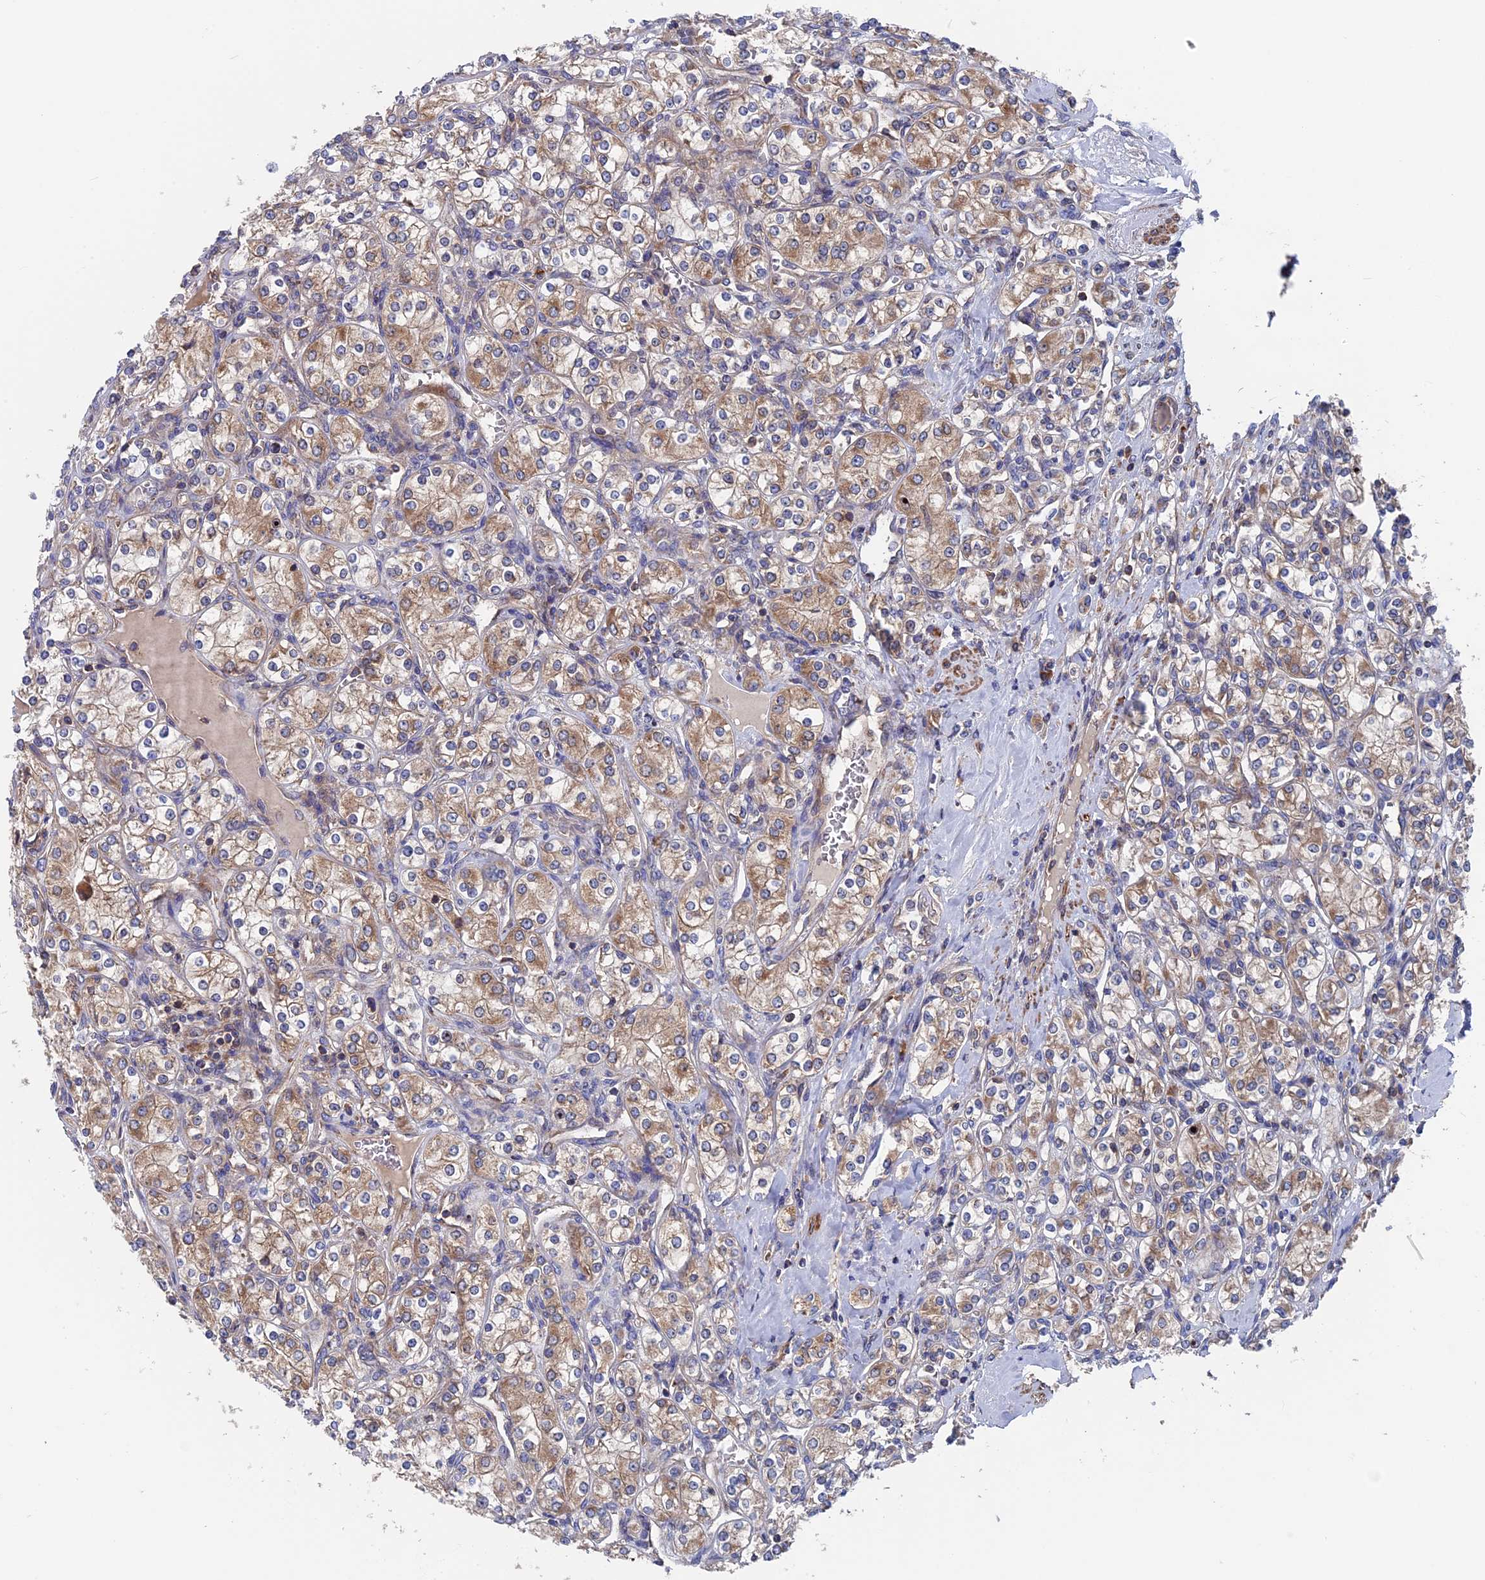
{"staining": {"intensity": "moderate", "quantity": ">75%", "location": "cytoplasmic/membranous"}, "tissue": "renal cancer", "cell_type": "Tumor cells", "image_type": "cancer", "snomed": [{"axis": "morphology", "description": "Adenocarcinoma, NOS"}, {"axis": "topography", "description": "Kidney"}], "caption": "Immunohistochemistry (IHC) photomicrograph of neoplastic tissue: human renal cancer stained using immunohistochemistry demonstrates medium levels of moderate protein expression localized specifically in the cytoplasmic/membranous of tumor cells, appearing as a cytoplasmic/membranous brown color.", "gene": "DNAJC3", "patient": {"sex": "male", "age": 77}}